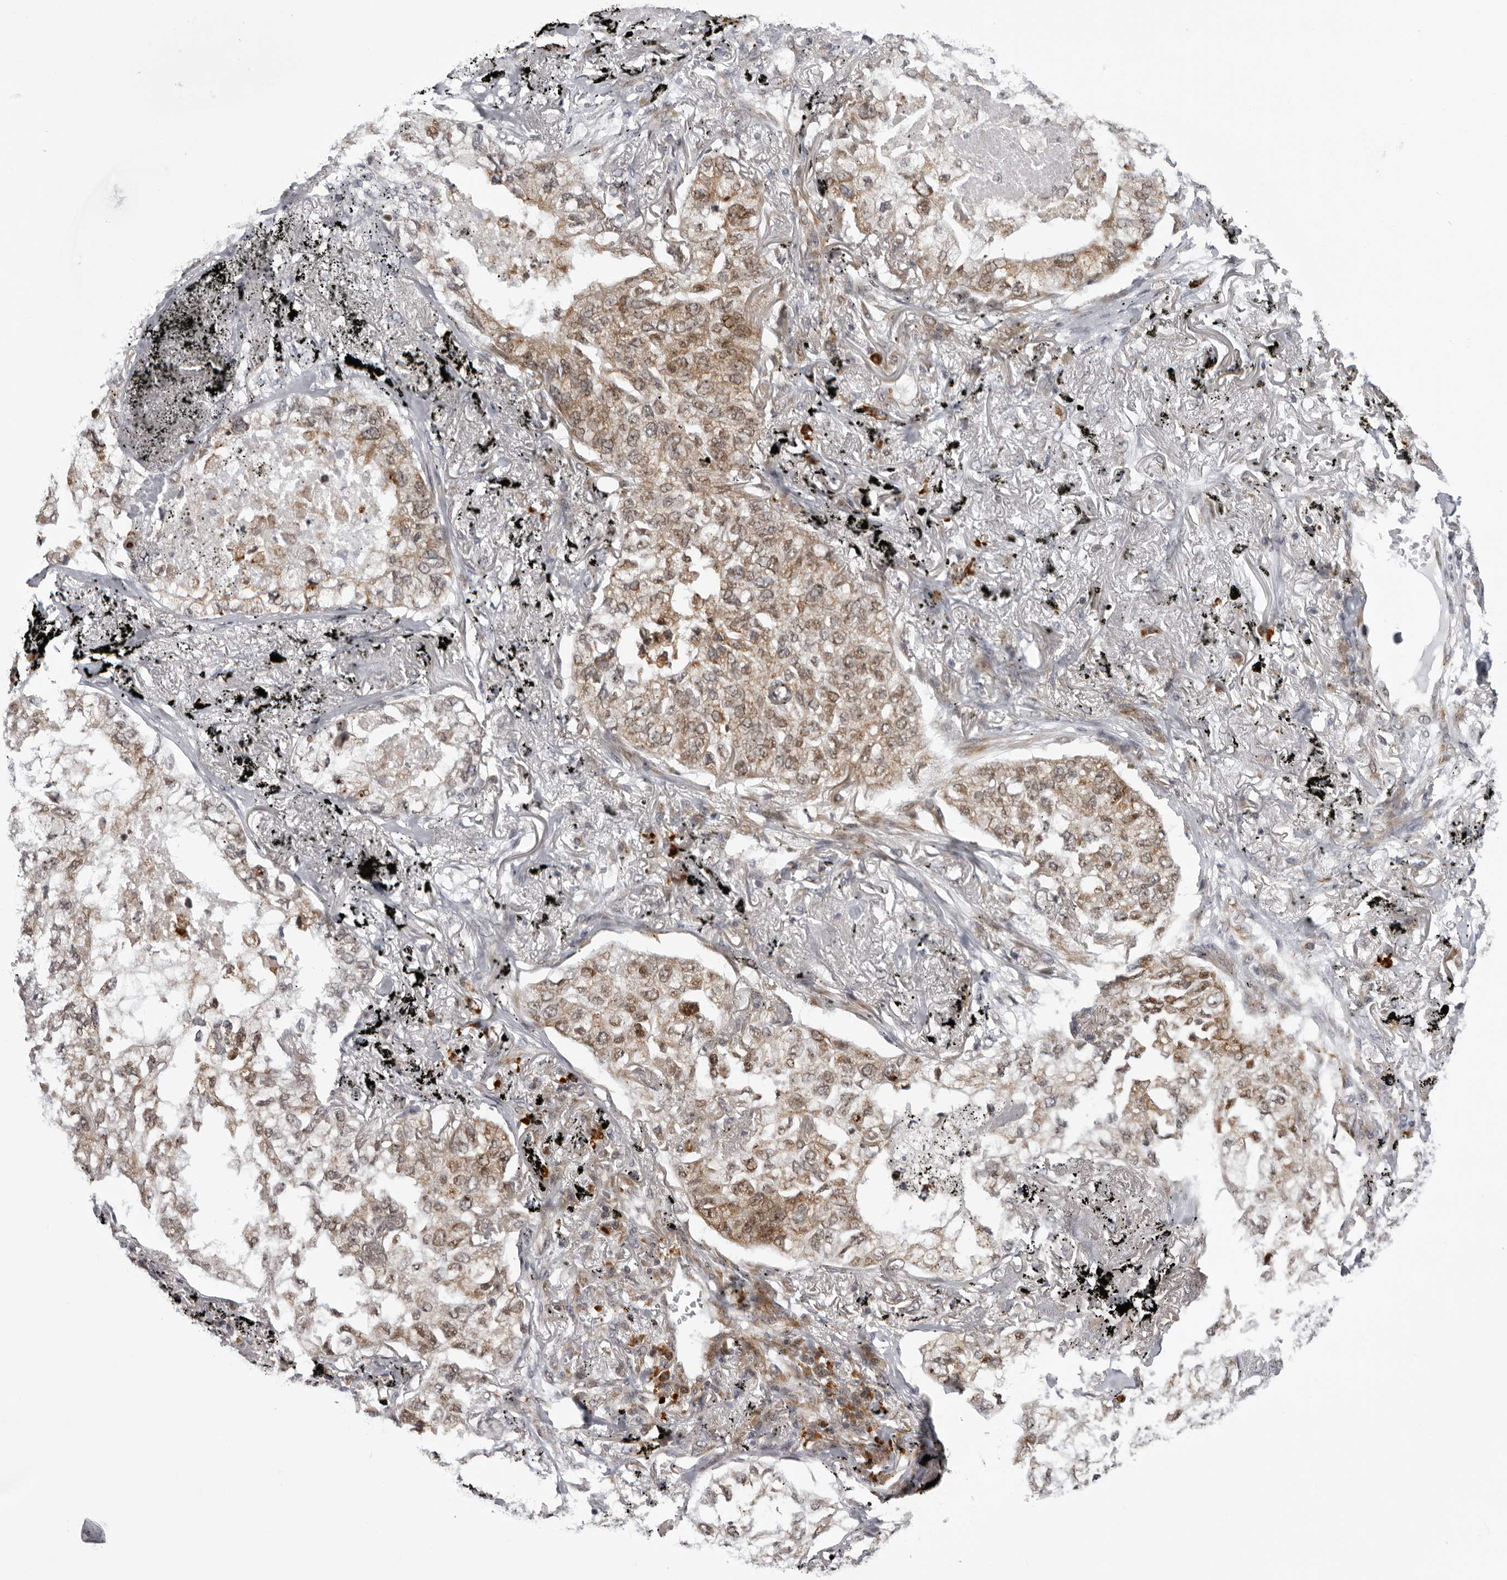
{"staining": {"intensity": "weak", "quantity": "25%-75%", "location": "cytoplasmic/membranous"}, "tissue": "lung cancer", "cell_type": "Tumor cells", "image_type": "cancer", "snomed": [{"axis": "morphology", "description": "Adenocarcinoma, NOS"}, {"axis": "topography", "description": "Lung"}], "caption": "The micrograph demonstrates staining of adenocarcinoma (lung), revealing weak cytoplasmic/membranous protein positivity (brown color) within tumor cells.", "gene": "GCSAML", "patient": {"sex": "male", "age": 65}}